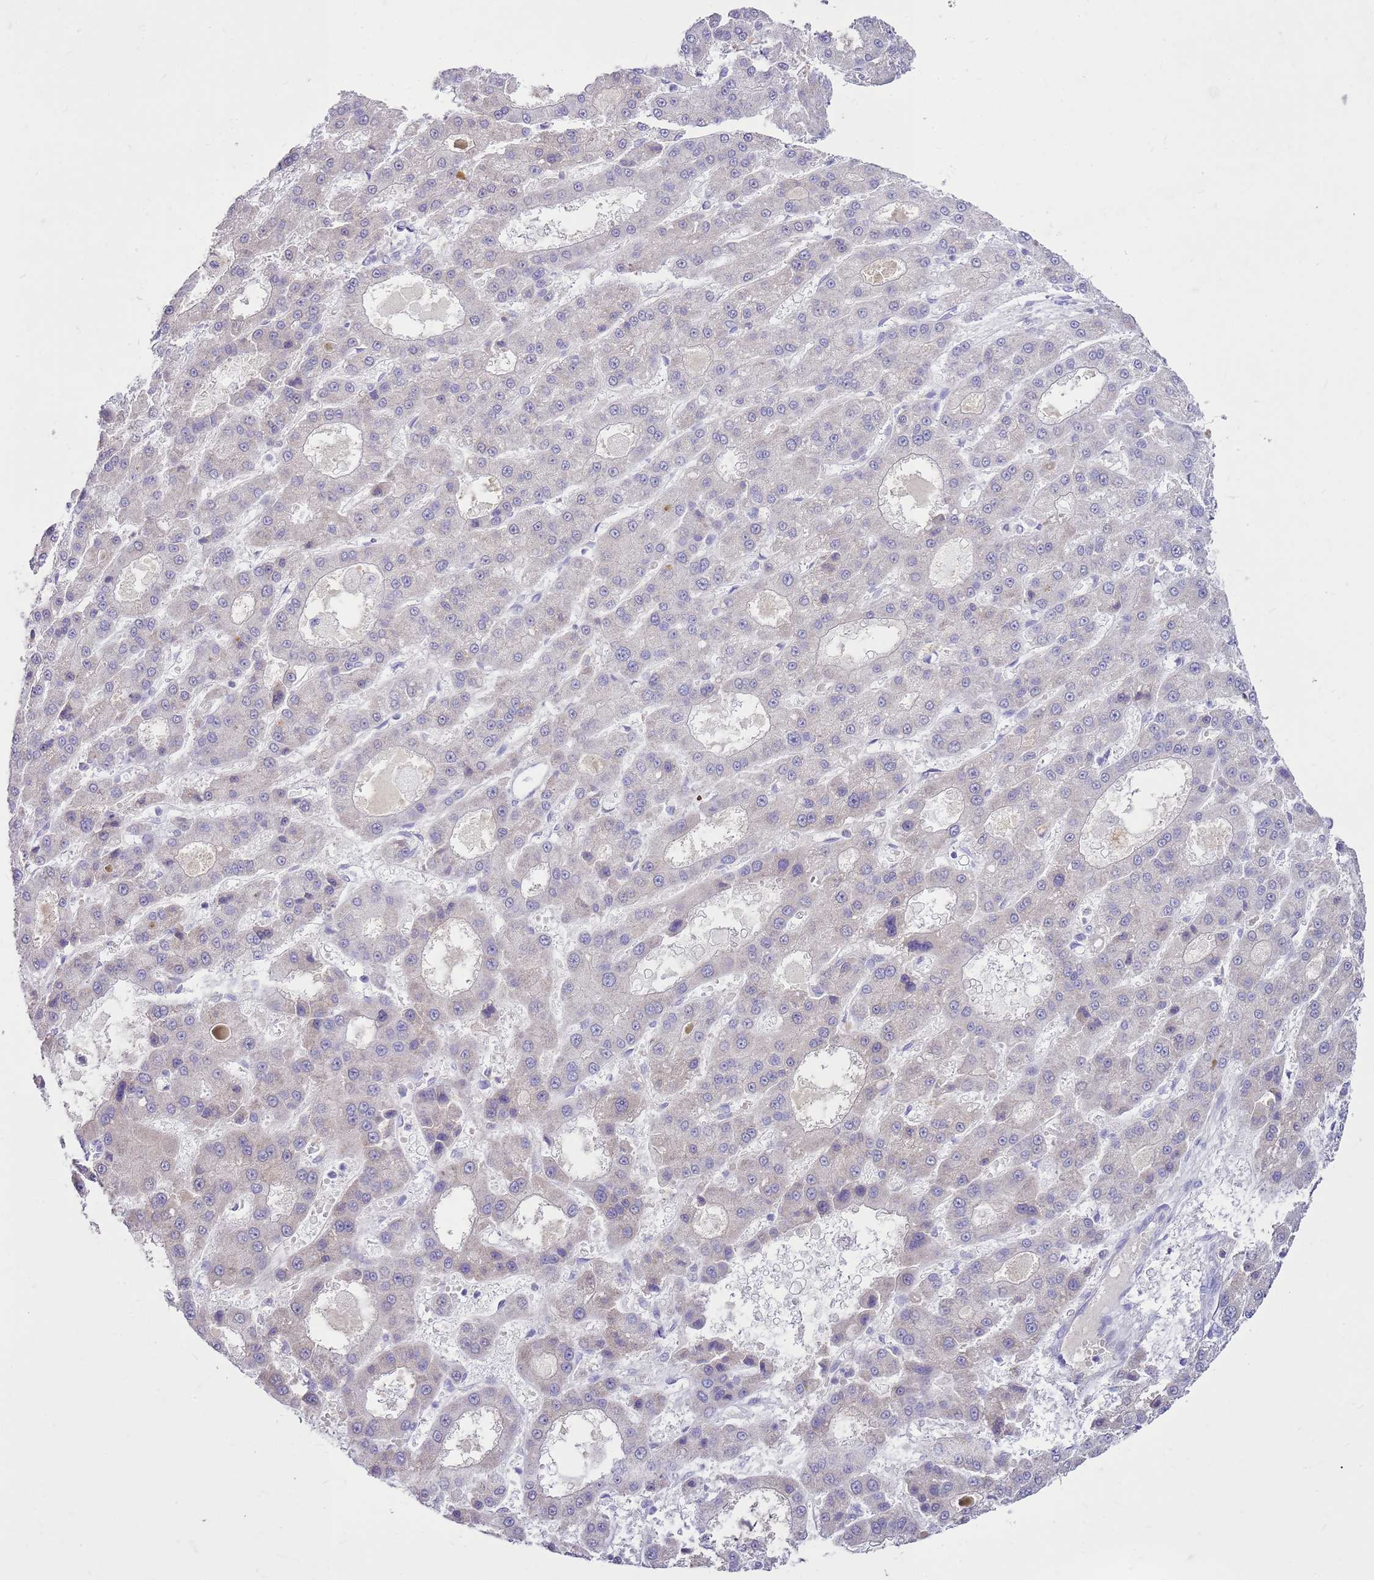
{"staining": {"intensity": "negative", "quantity": "none", "location": "none"}, "tissue": "liver cancer", "cell_type": "Tumor cells", "image_type": "cancer", "snomed": [{"axis": "morphology", "description": "Carcinoma, Hepatocellular, NOS"}, {"axis": "topography", "description": "Liver"}], "caption": "Immunohistochemical staining of human hepatocellular carcinoma (liver) demonstrates no significant positivity in tumor cells.", "gene": "FABP2", "patient": {"sex": "male", "age": 70}}